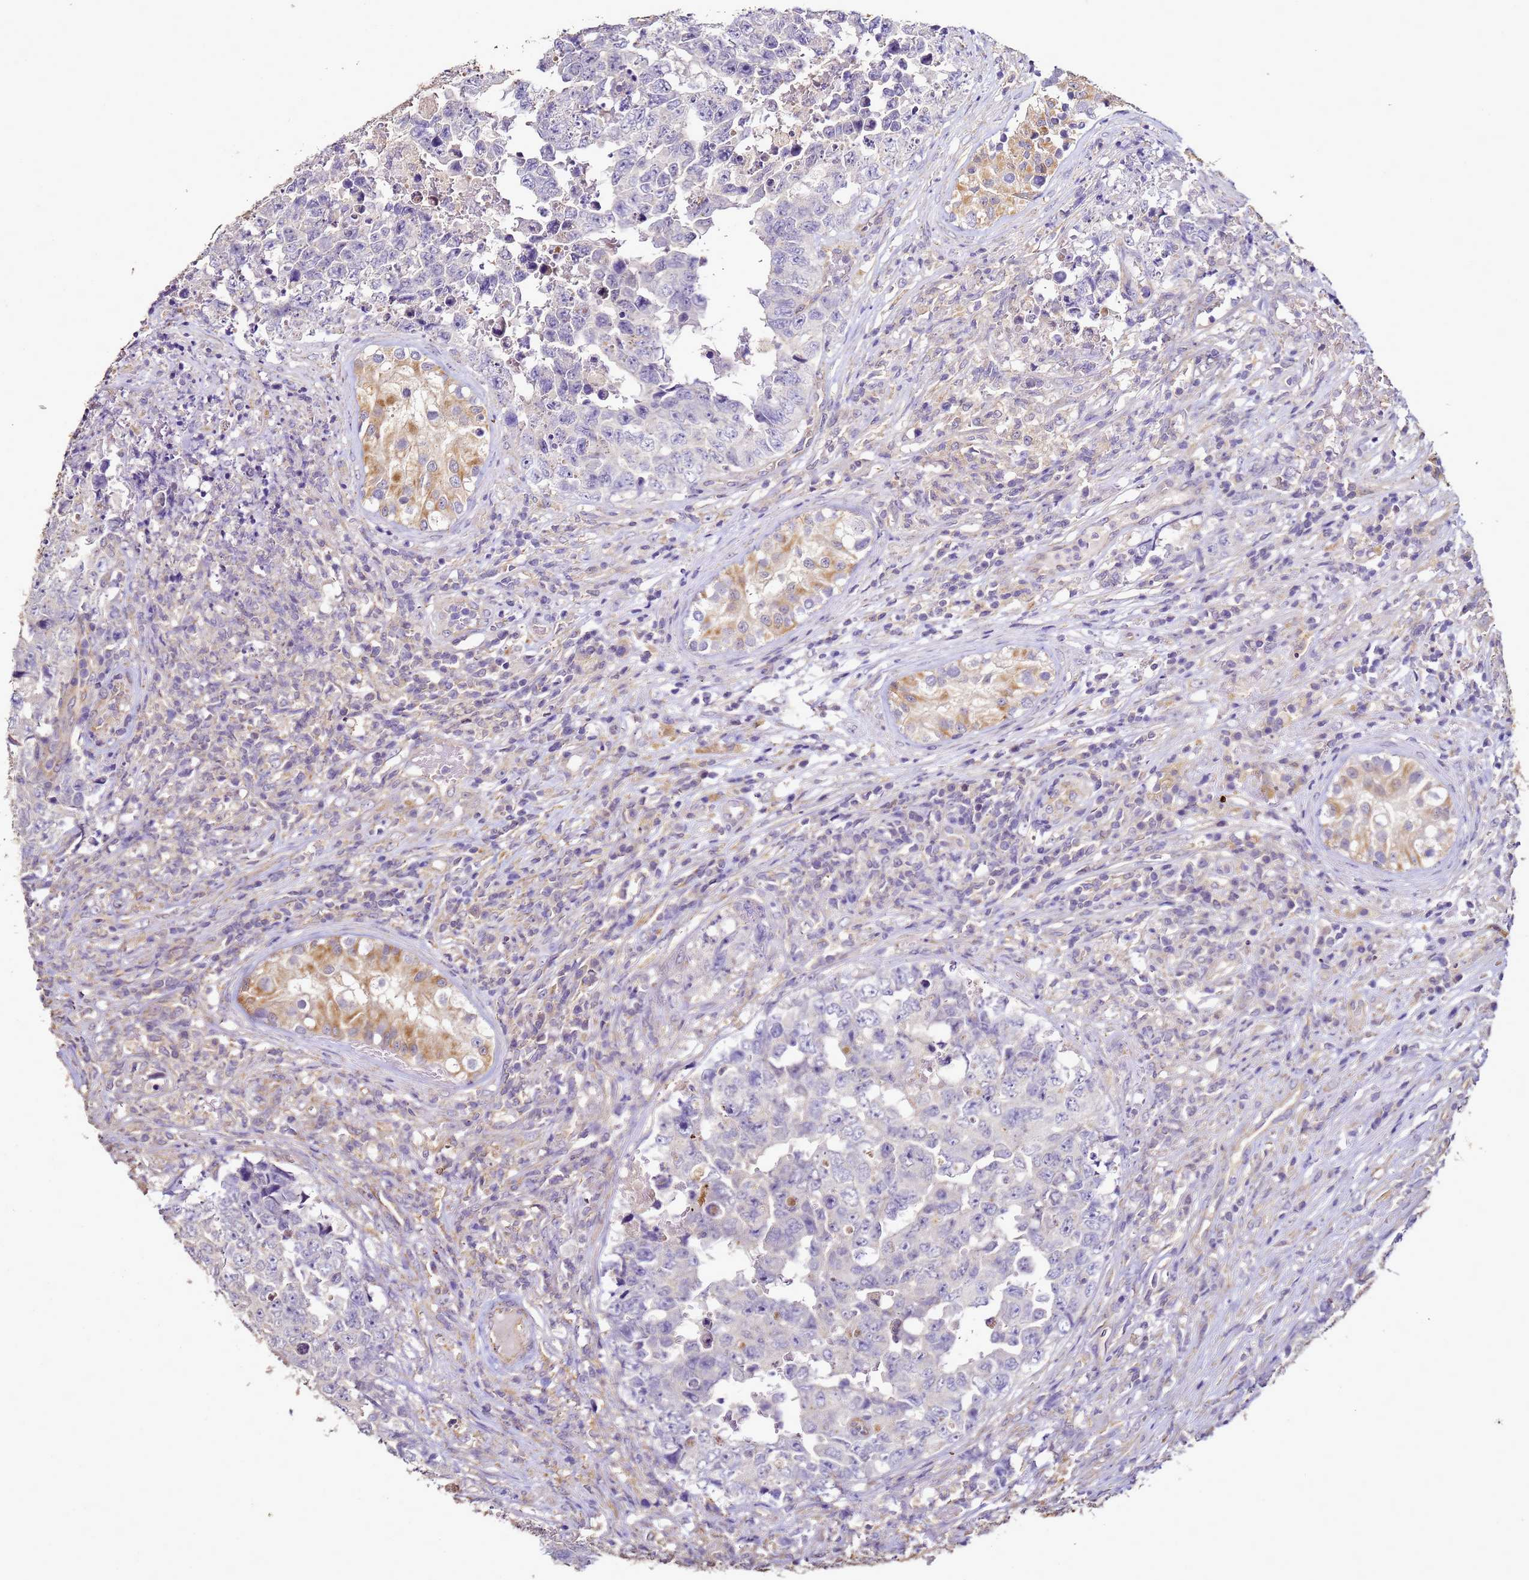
{"staining": {"intensity": "negative", "quantity": "none", "location": "none"}, "tissue": "testis cancer", "cell_type": "Tumor cells", "image_type": "cancer", "snomed": [{"axis": "morphology", "description": "Normal tissue, NOS"}, {"axis": "morphology", "description": "Carcinoma, Embryonal, NOS"}, {"axis": "topography", "description": "Testis"}, {"axis": "topography", "description": "Epididymis"}], "caption": "An IHC image of testis embryonal carcinoma is shown. There is no staining in tumor cells of testis embryonal carcinoma.", "gene": "ENOPH1", "patient": {"sex": "male", "age": 25}}